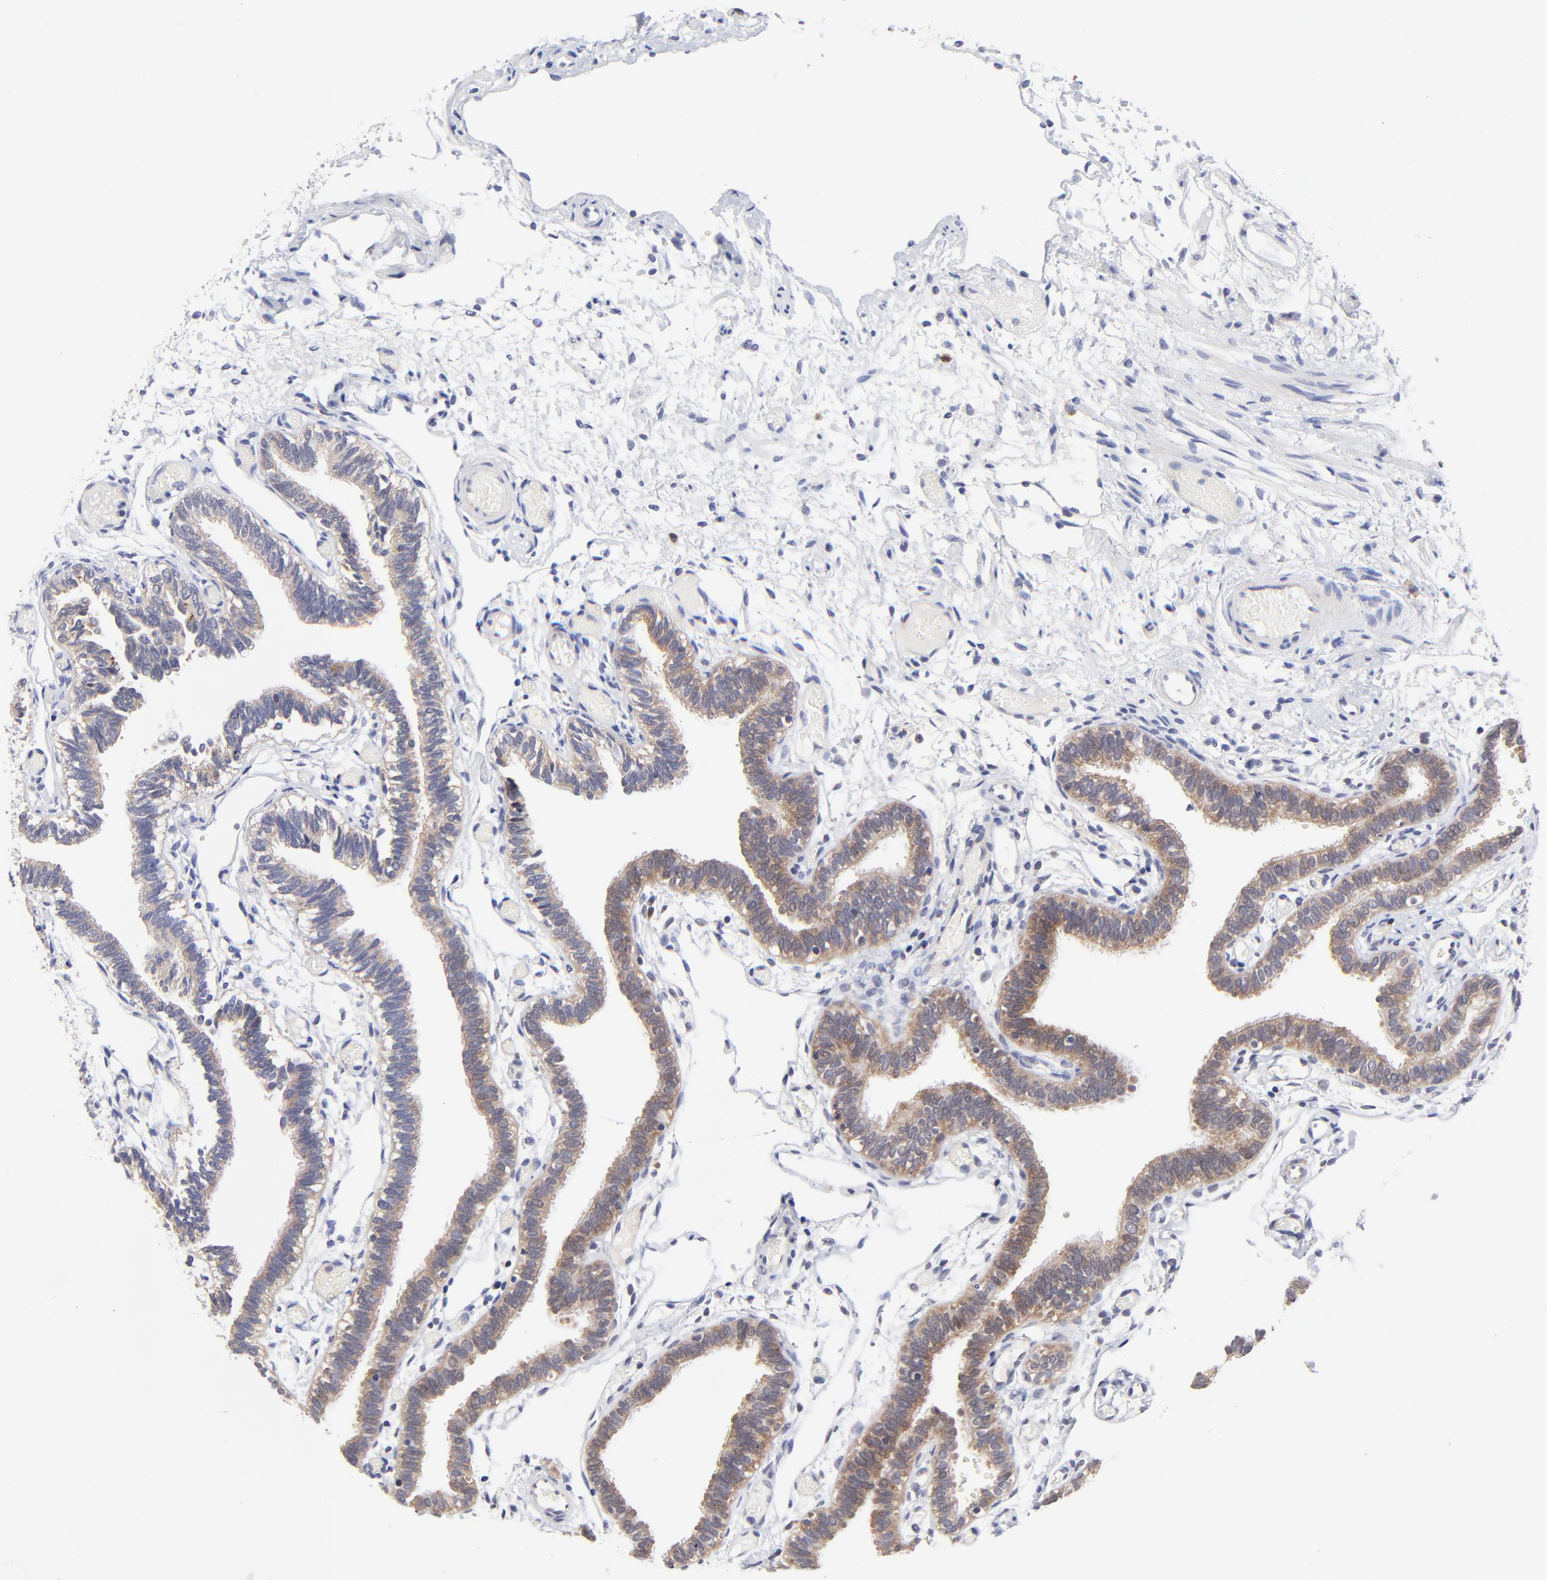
{"staining": {"intensity": "moderate", "quantity": ">75%", "location": "cytoplasmic/membranous"}, "tissue": "fallopian tube", "cell_type": "Glandular cells", "image_type": "normal", "snomed": [{"axis": "morphology", "description": "Normal tissue, NOS"}, {"axis": "topography", "description": "Fallopian tube"}], "caption": "A high-resolution histopathology image shows immunohistochemistry (IHC) staining of normal fallopian tube, which demonstrates moderate cytoplasmic/membranous staining in approximately >75% of glandular cells. The protein is shown in brown color, while the nuclei are stained blue.", "gene": "FBXL12", "patient": {"sex": "female", "age": 29}}